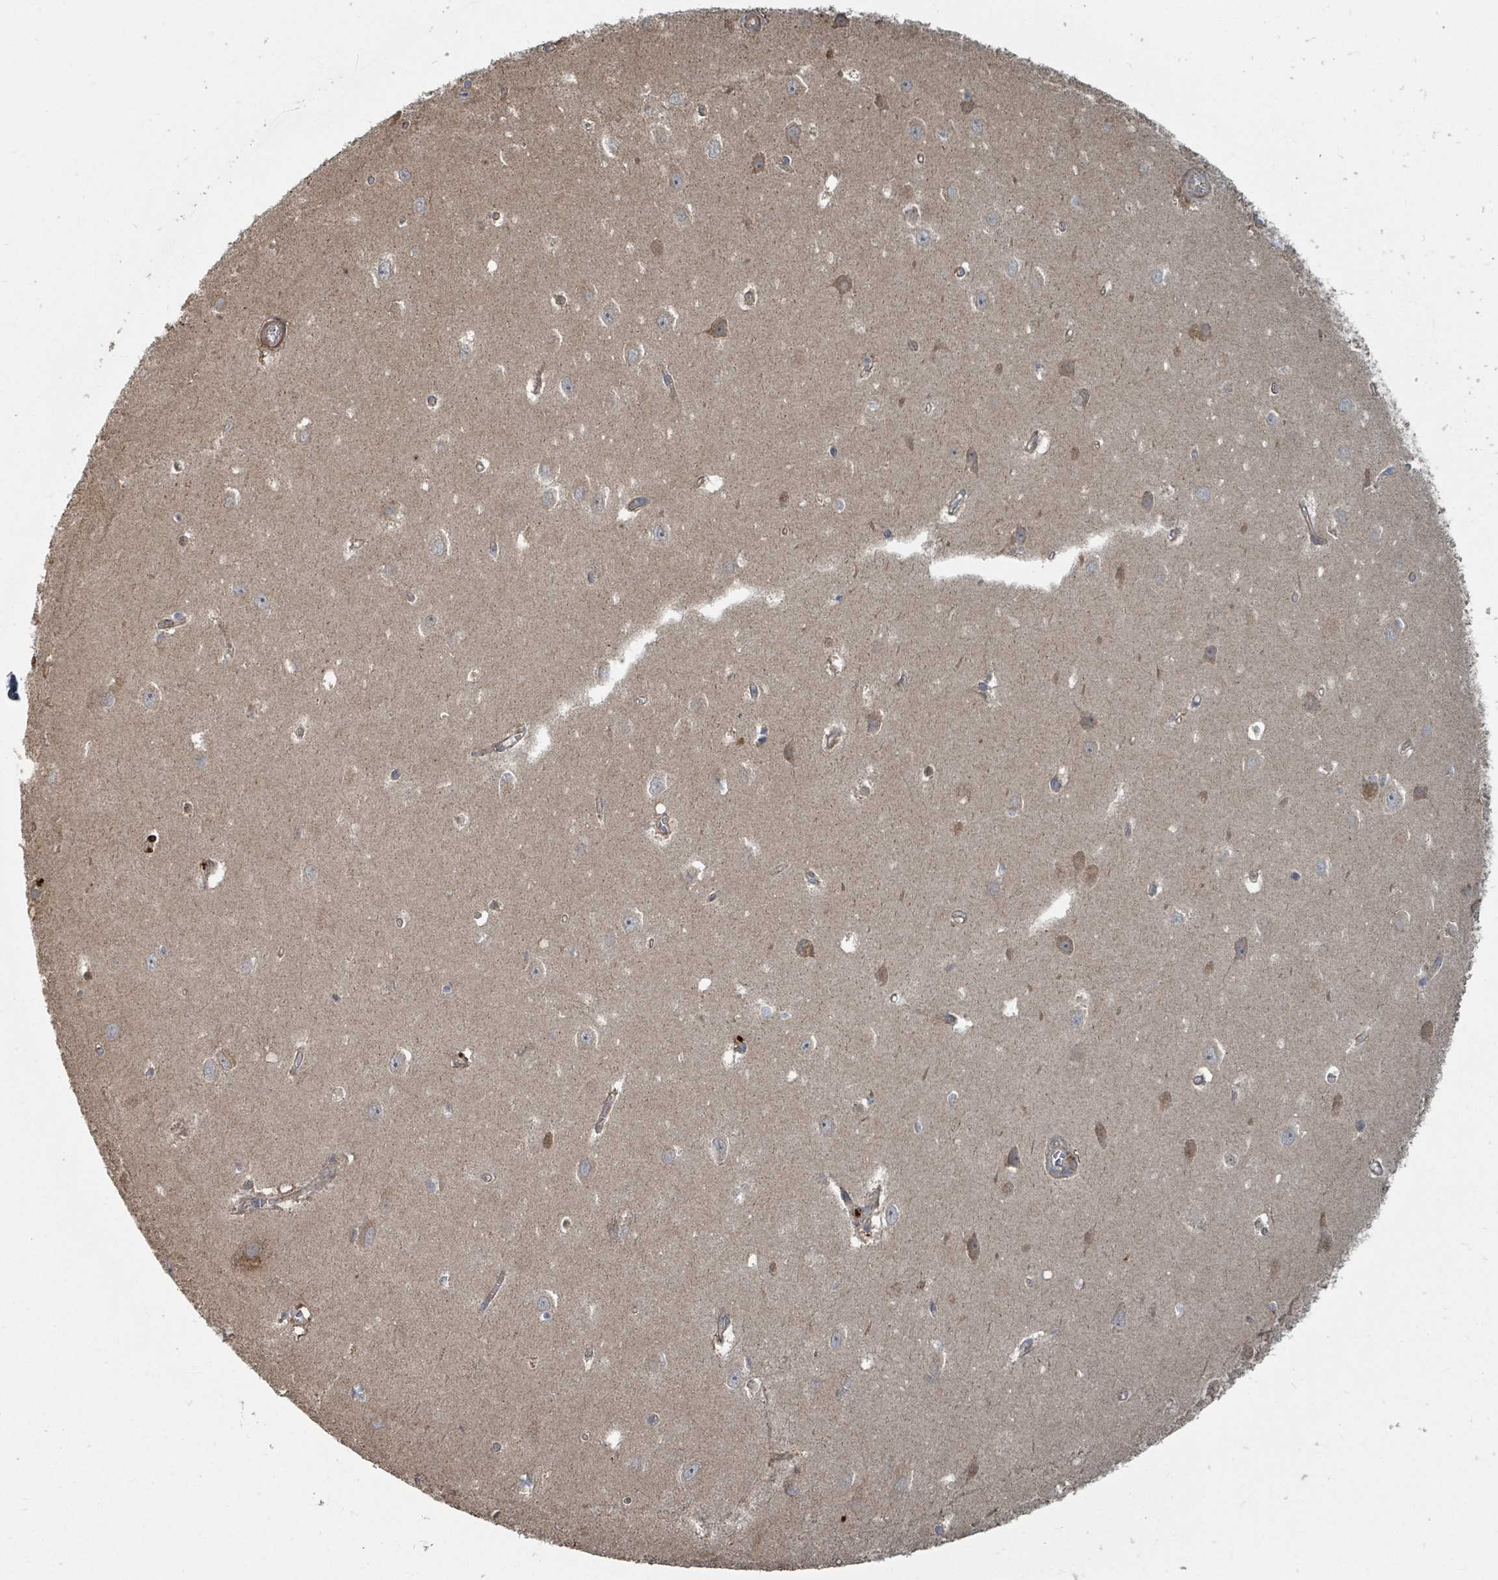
{"staining": {"intensity": "moderate", "quantity": "<25%", "location": "cytoplasmic/membranous"}, "tissue": "hippocampus", "cell_type": "Glial cells", "image_type": "normal", "snomed": [{"axis": "morphology", "description": "Normal tissue, NOS"}, {"axis": "topography", "description": "Hippocampus"}], "caption": "Moderate cytoplasmic/membranous expression is present in about <25% of glial cells in normal hippocampus.", "gene": "DPM1", "patient": {"sex": "female", "age": 64}}